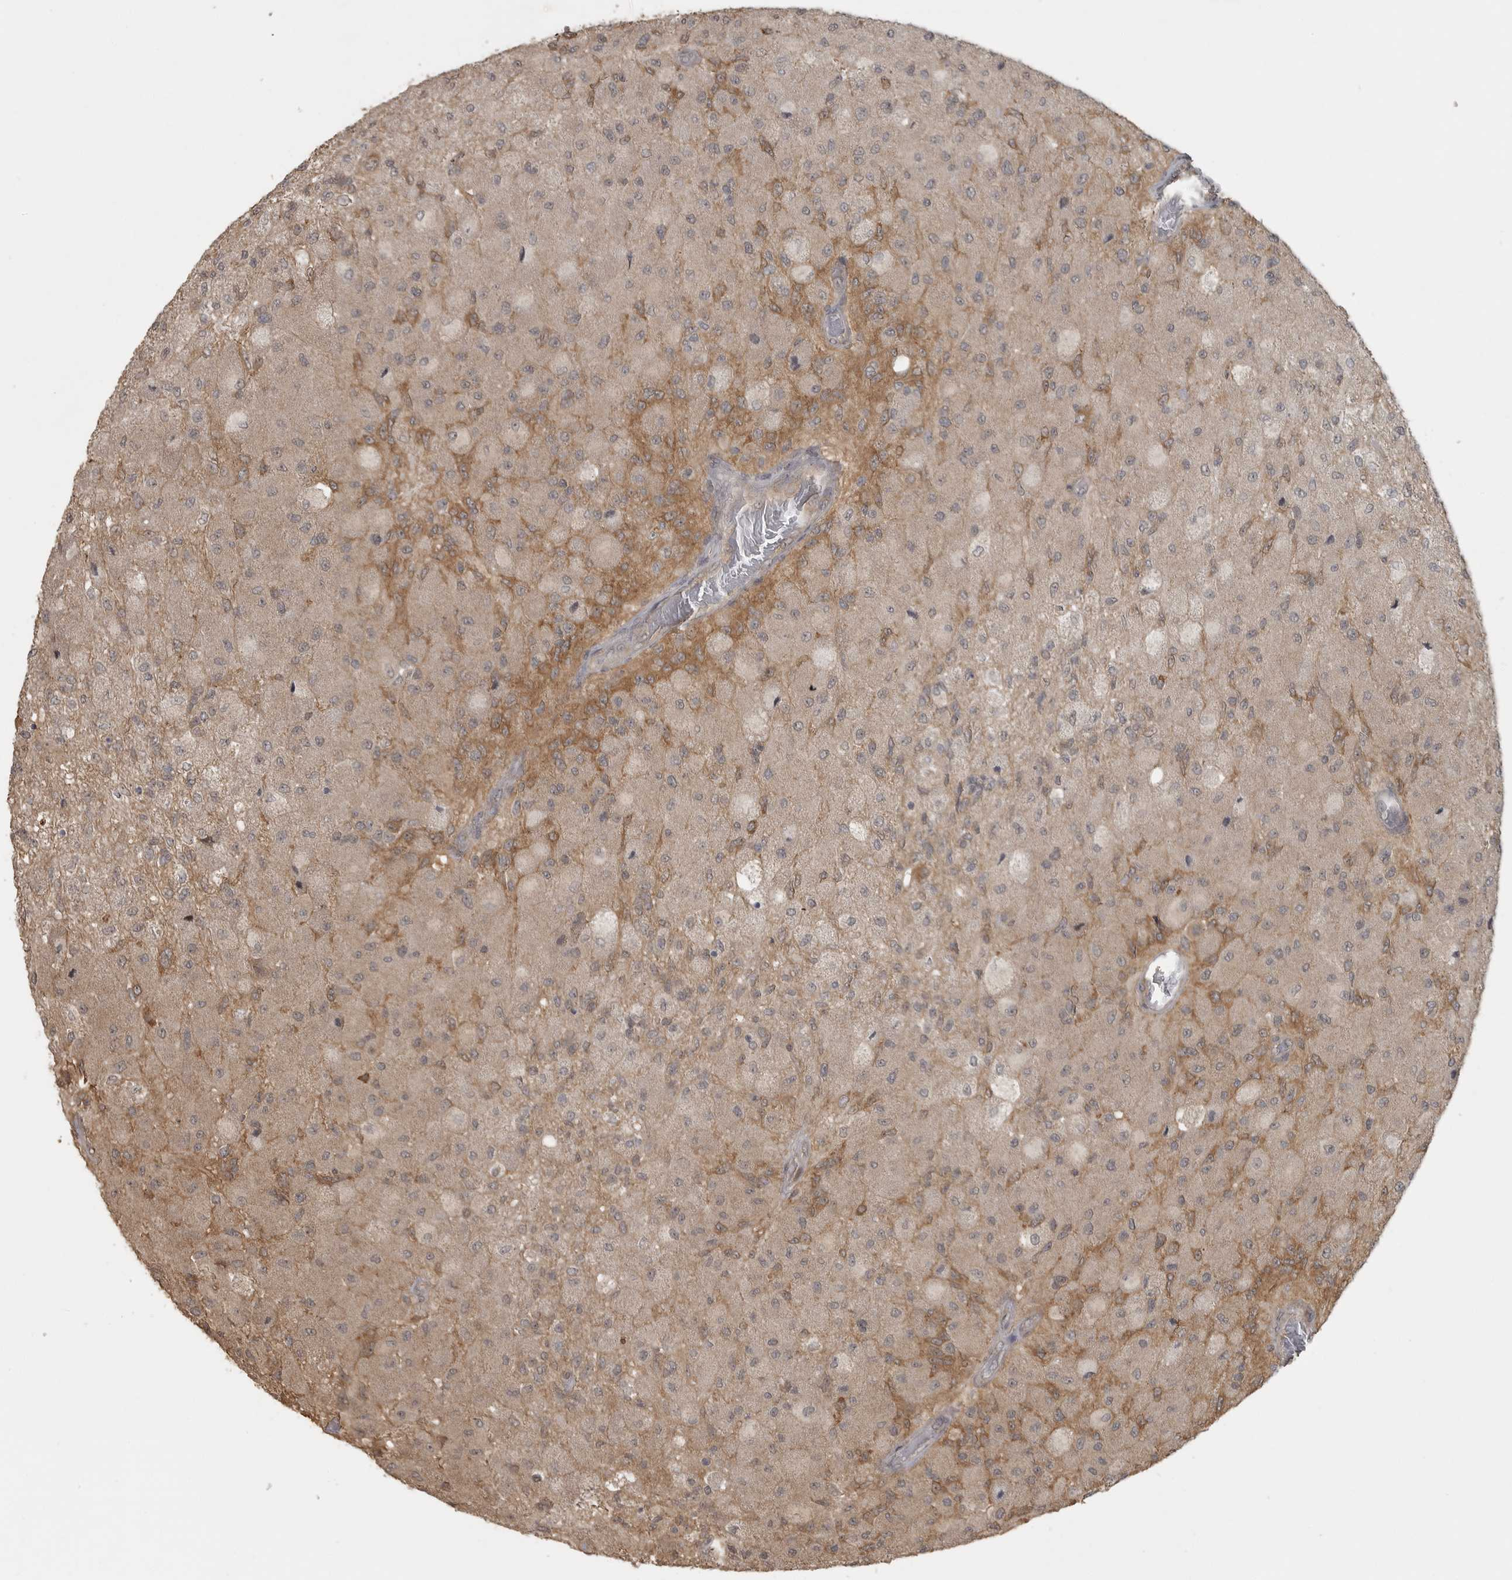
{"staining": {"intensity": "moderate", "quantity": "<25%", "location": "cytoplasmic/membranous"}, "tissue": "glioma", "cell_type": "Tumor cells", "image_type": "cancer", "snomed": [{"axis": "morphology", "description": "Normal tissue, NOS"}, {"axis": "morphology", "description": "Glioma, malignant, High grade"}, {"axis": "topography", "description": "Cerebral cortex"}], "caption": "Protein expression analysis of glioma reveals moderate cytoplasmic/membranous positivity in approximately <25% of tumor cells.", "gene": "LLGL1", "patient": {"sex": "male", "age": 77}}